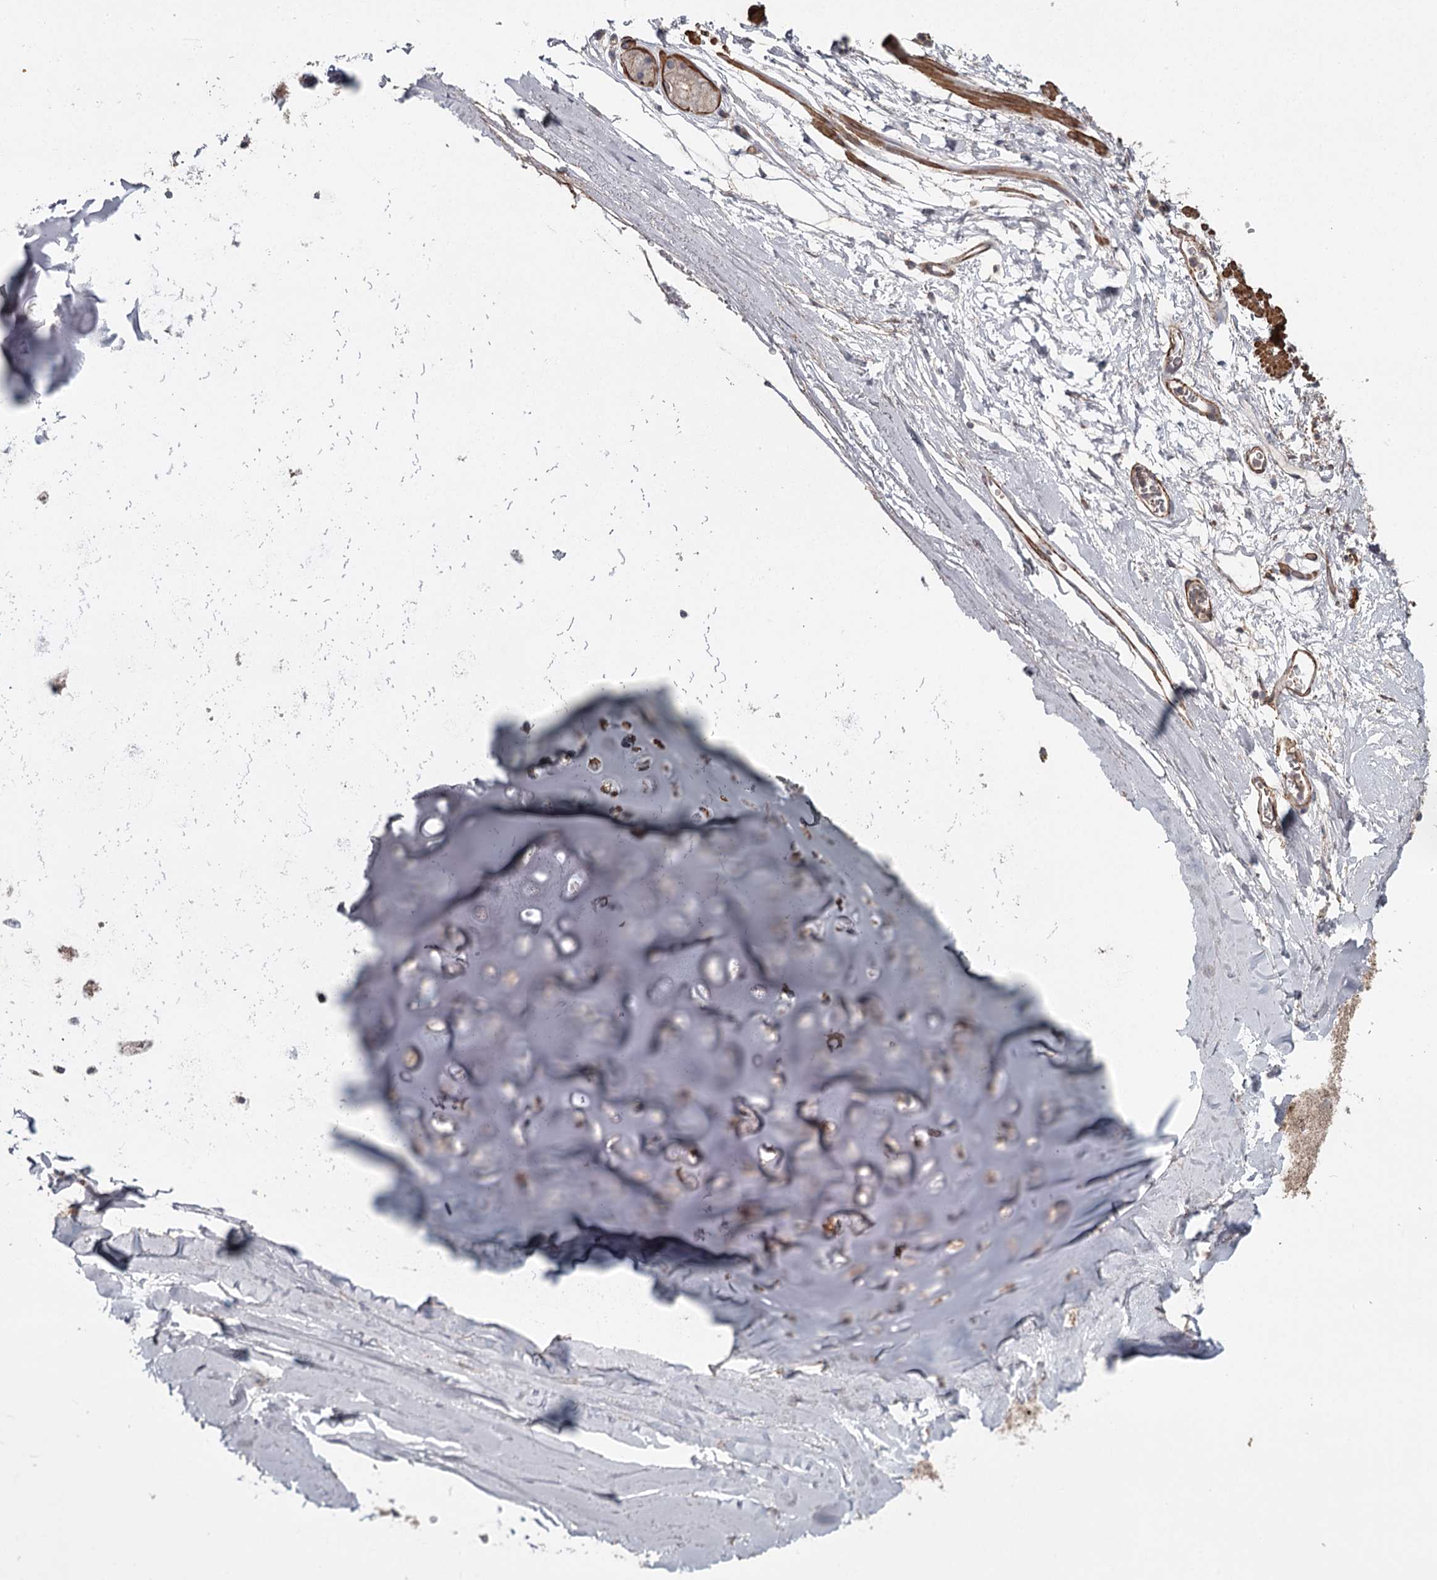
{"staining": {"intensity": "negative", "quantity": "none", "location": "none"}, "tissue": "adipose tissue", "cell_type": "Adipocytes", "image_type": "normal", "snomed": [{"axis": "morphology", "description": "Normal tissue, NOS"}, {"axis": "topography", "description": "Lymph node"}, {"axis": "topography", "description": "Bronchus"}], "caption": "There is no significant staining in adipocytes of adipose tissue.", "gene": "DHRS9", "patient": {"sex": "male", "age": 63}}